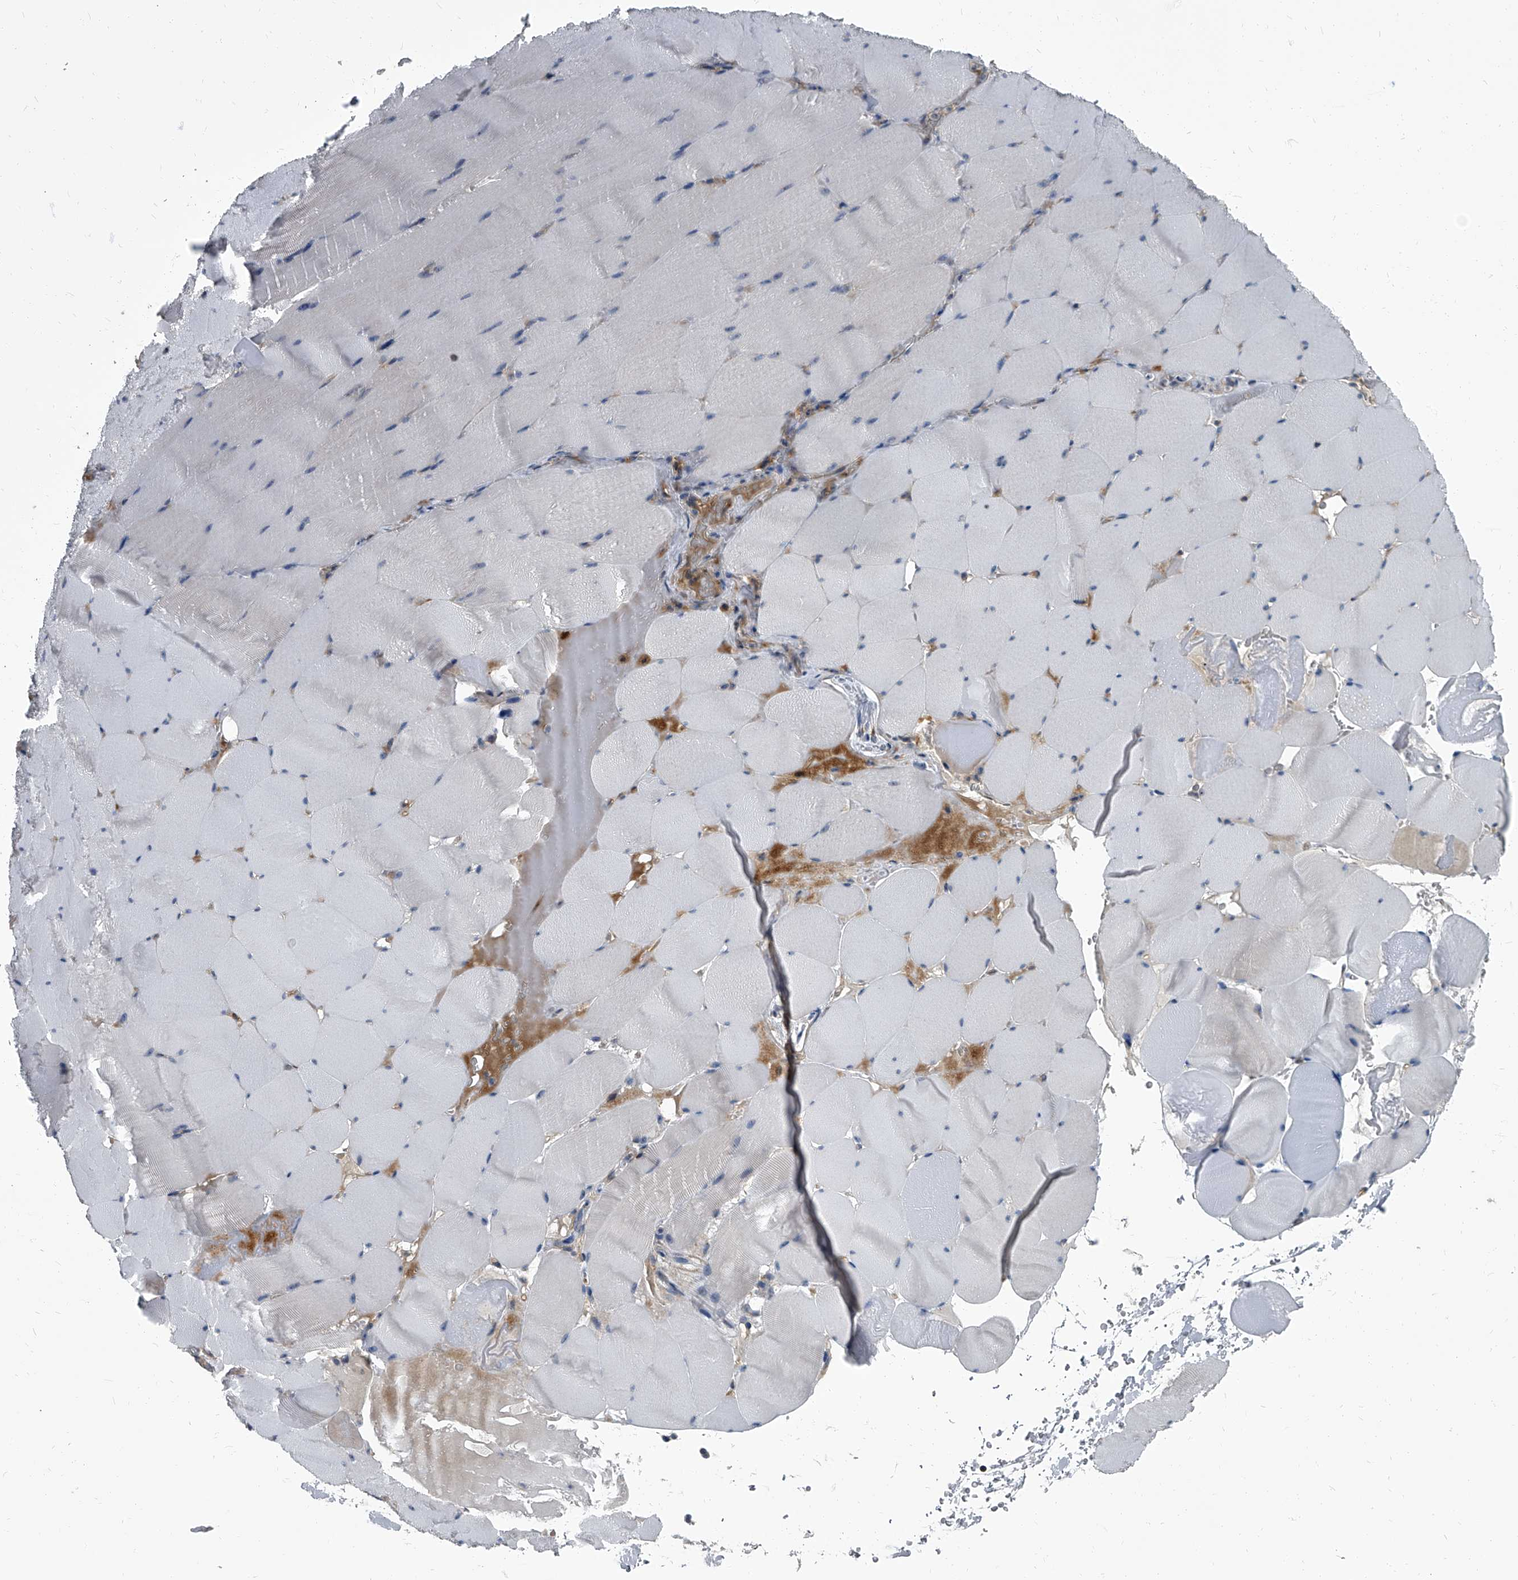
{"staining": {"intensity": "weak", "quantity": "<25%", "location": "cytoplasmic/membranous"}, "tissue": "skeletal muscle", "cell_type": "Myocytes", "image_type": "normal", "snomed": [{"axis": "morphology", "description": "Normal tissue, NOS"}, {"axis": "topography", "description": "Skeletal muscle"}], "caption": "This is an immunohistochemistry (IHC) histopathology image of normal human skeletal muscle. There is no positivity in myocytes.", "gene": "CDV3", "patient": {"sex": "male", "age": 62}}